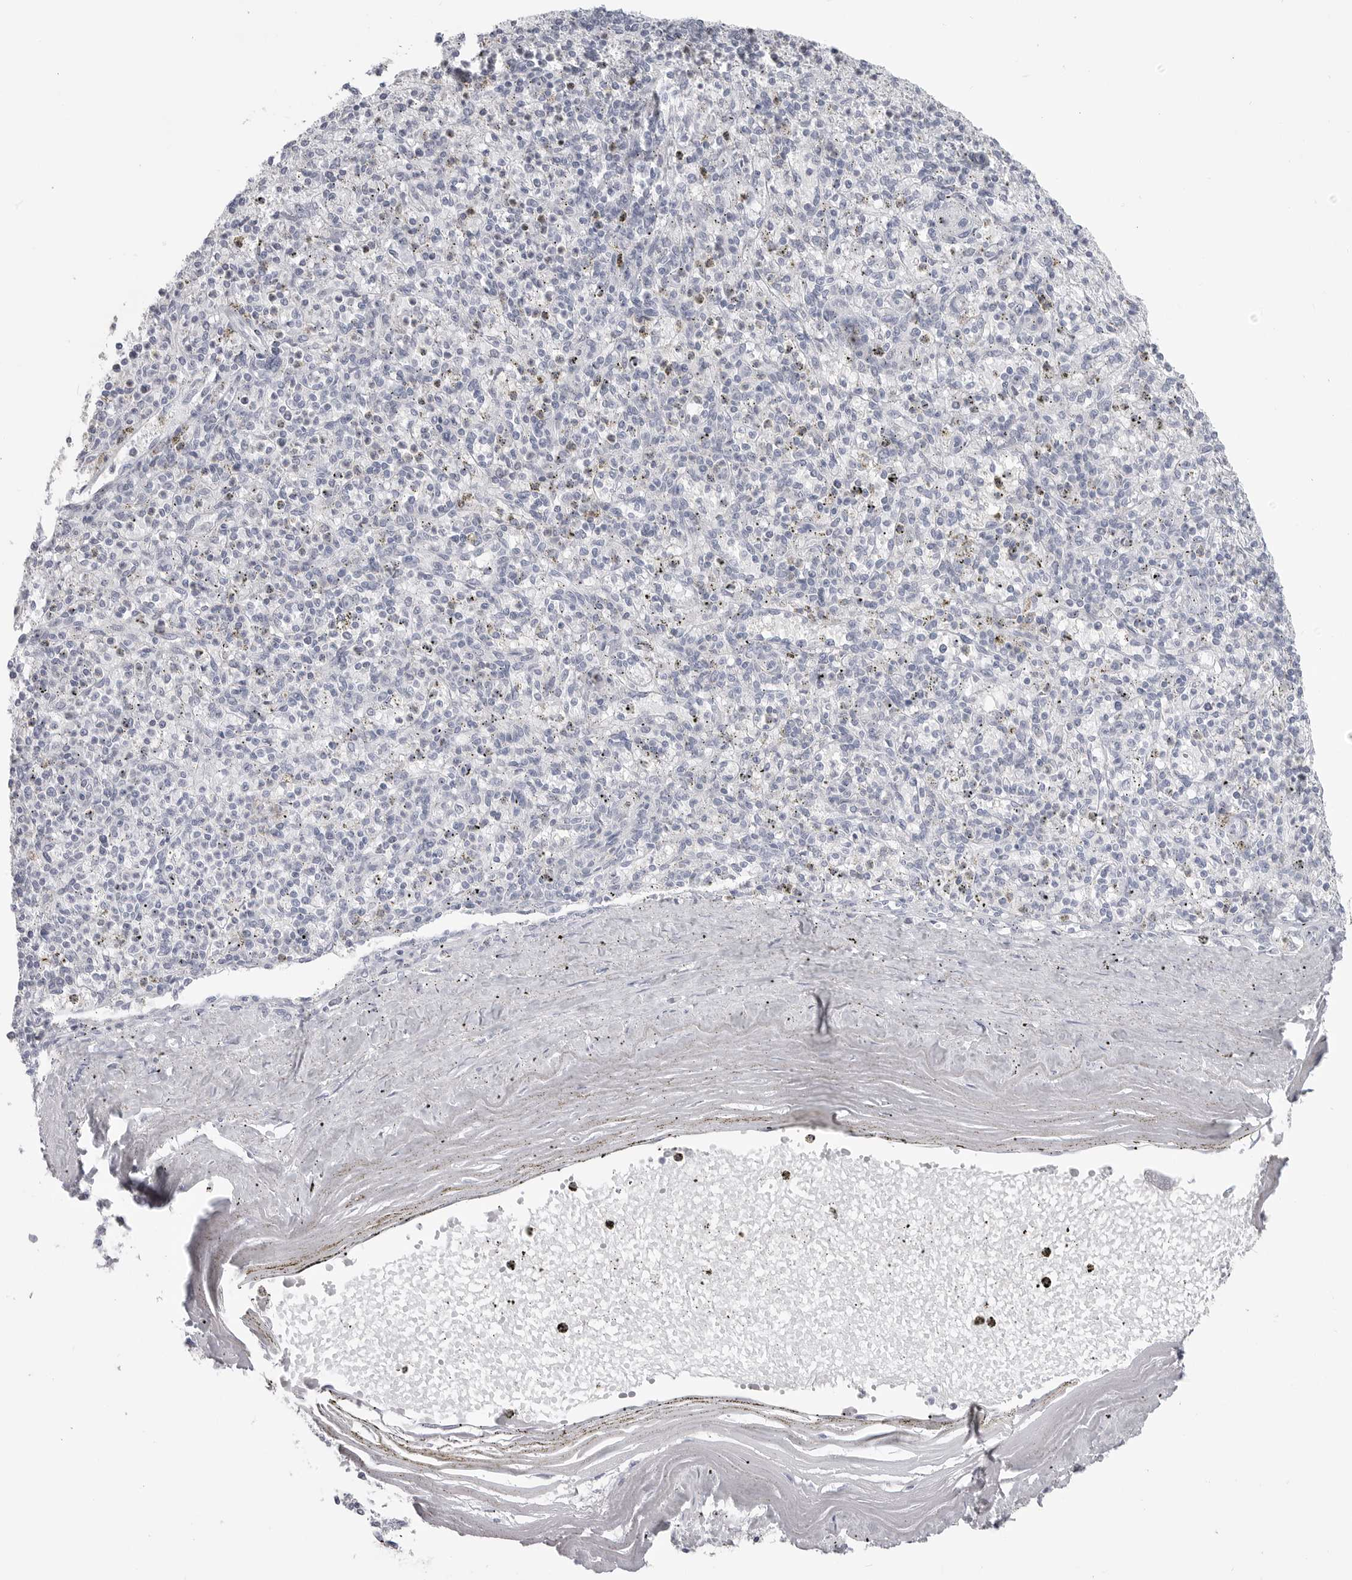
{"staining": {"intensity": "negative", "quantity": "none", "location": "none"}, "tissue": "spleen", "cell_type": "Cells in red pulp", "image_type": "normal", "snomed": [{"axis": "morphology", "description": "Normal tissue, NOS"}, {"axis": "topography", "description": "Spleen"}], "caption": "Immunohistochemical staining of normal spleen exhibits no significant staining in cells in red pulp. (DAB IHC visualized using brightfield microscopy, high magnification).", "gene": "LY6D", "patient": {"sex": "male", "age": 72}}